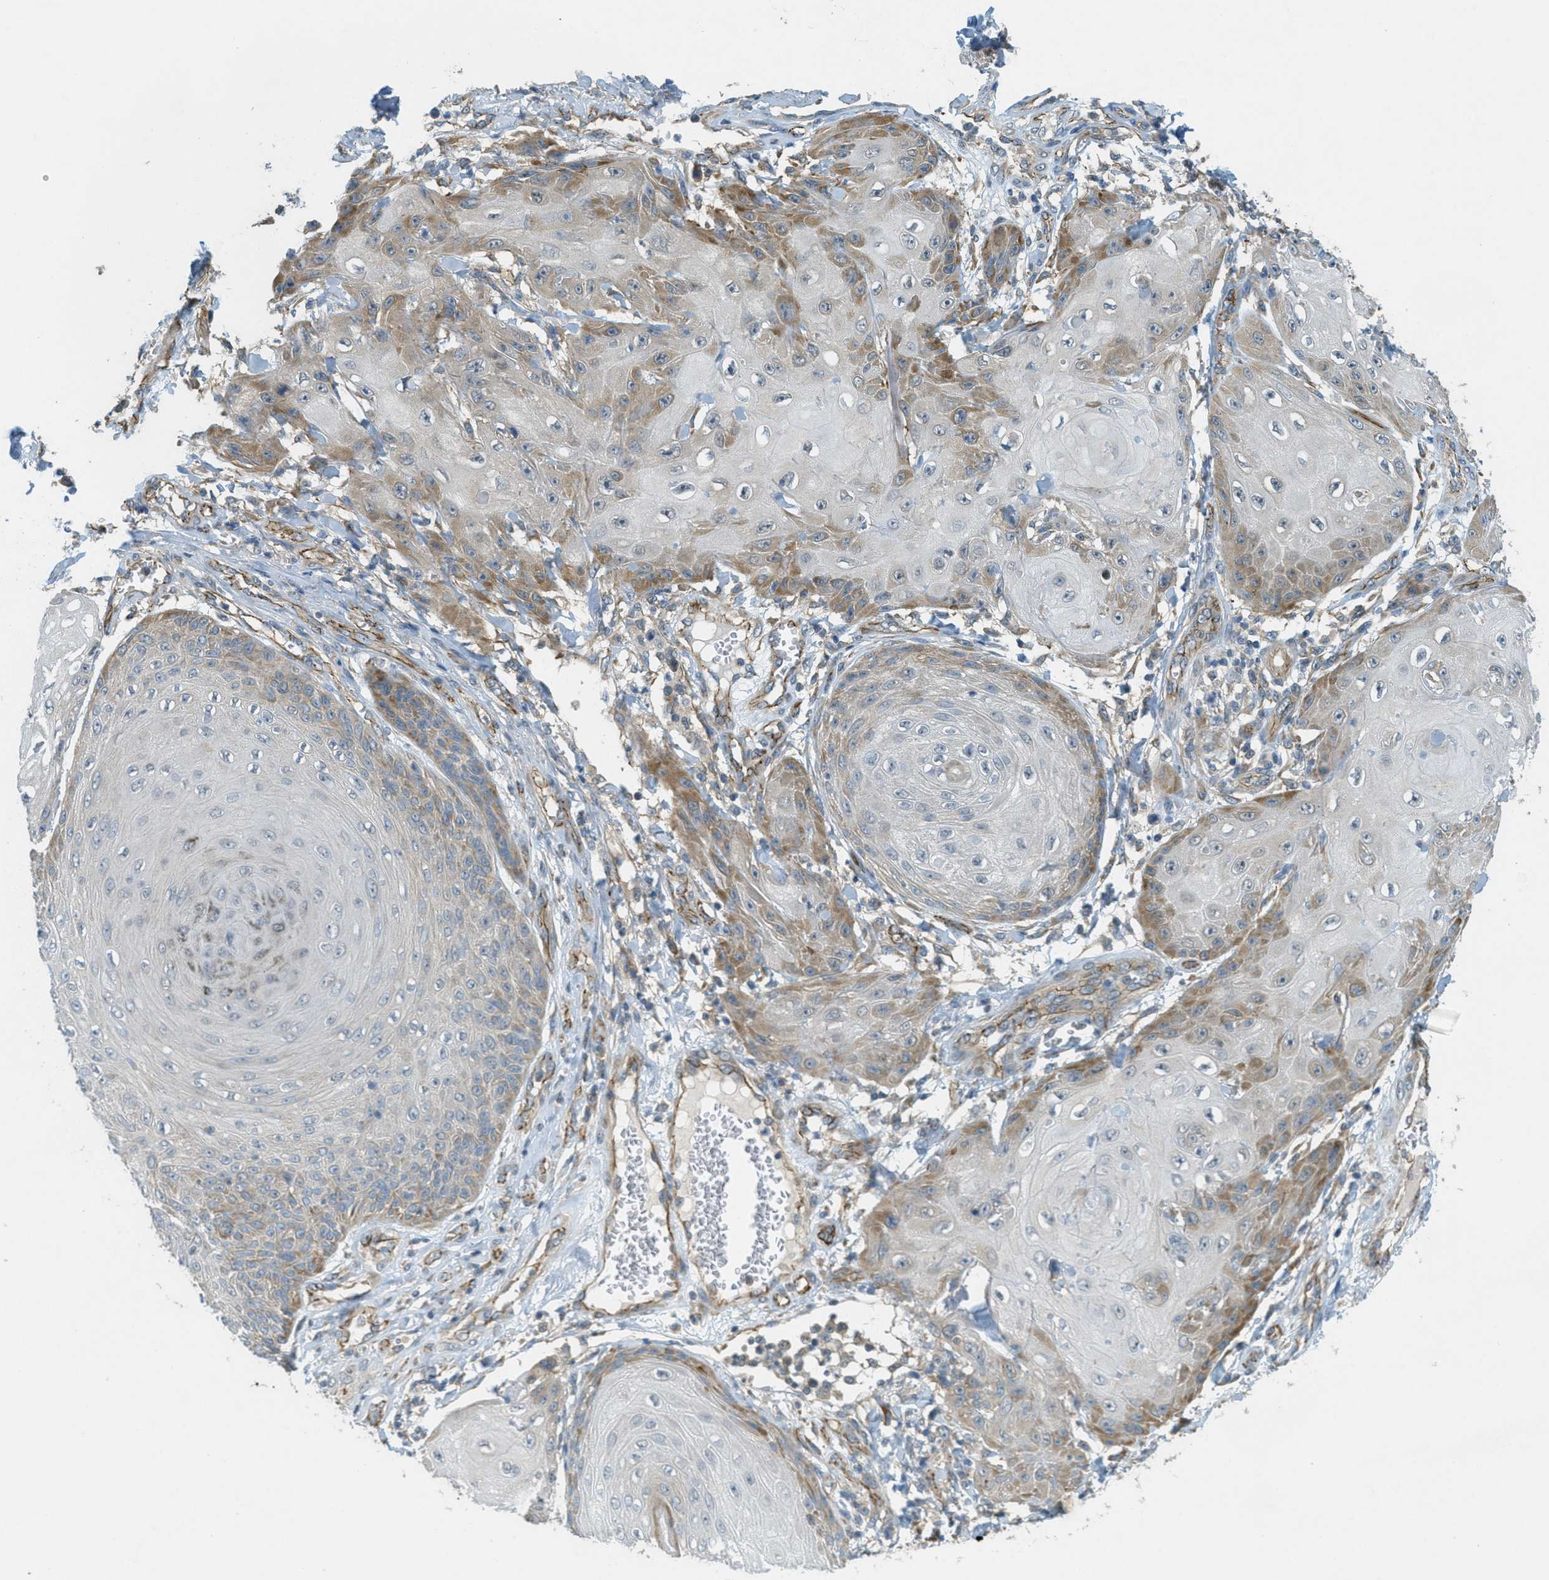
{"staining": {"intensity": "moderate", "quantity": "25%-75%", "location": "cytoplasmic/membranous"}, "tissue": "skin cancer", "cell_type": "Tumor cells", "image_type": "cancer", "snomed": [{"axis": "morphology", "description": "Squamous cell carcinoma, NOS"}, {"axis": "topography", "description": "Skin"}], "caption": "Tumor cells exhibit medium levels of moderate cytoplasmic/membranous positivity in approximately 25%-75% of cells in human skin cancer (squamous cell carcinoma). The protein is shown in brown color, while the nuclei are stained blue.", "gene": "JCAD", "patient": {"sex": "male", "age": 74}}